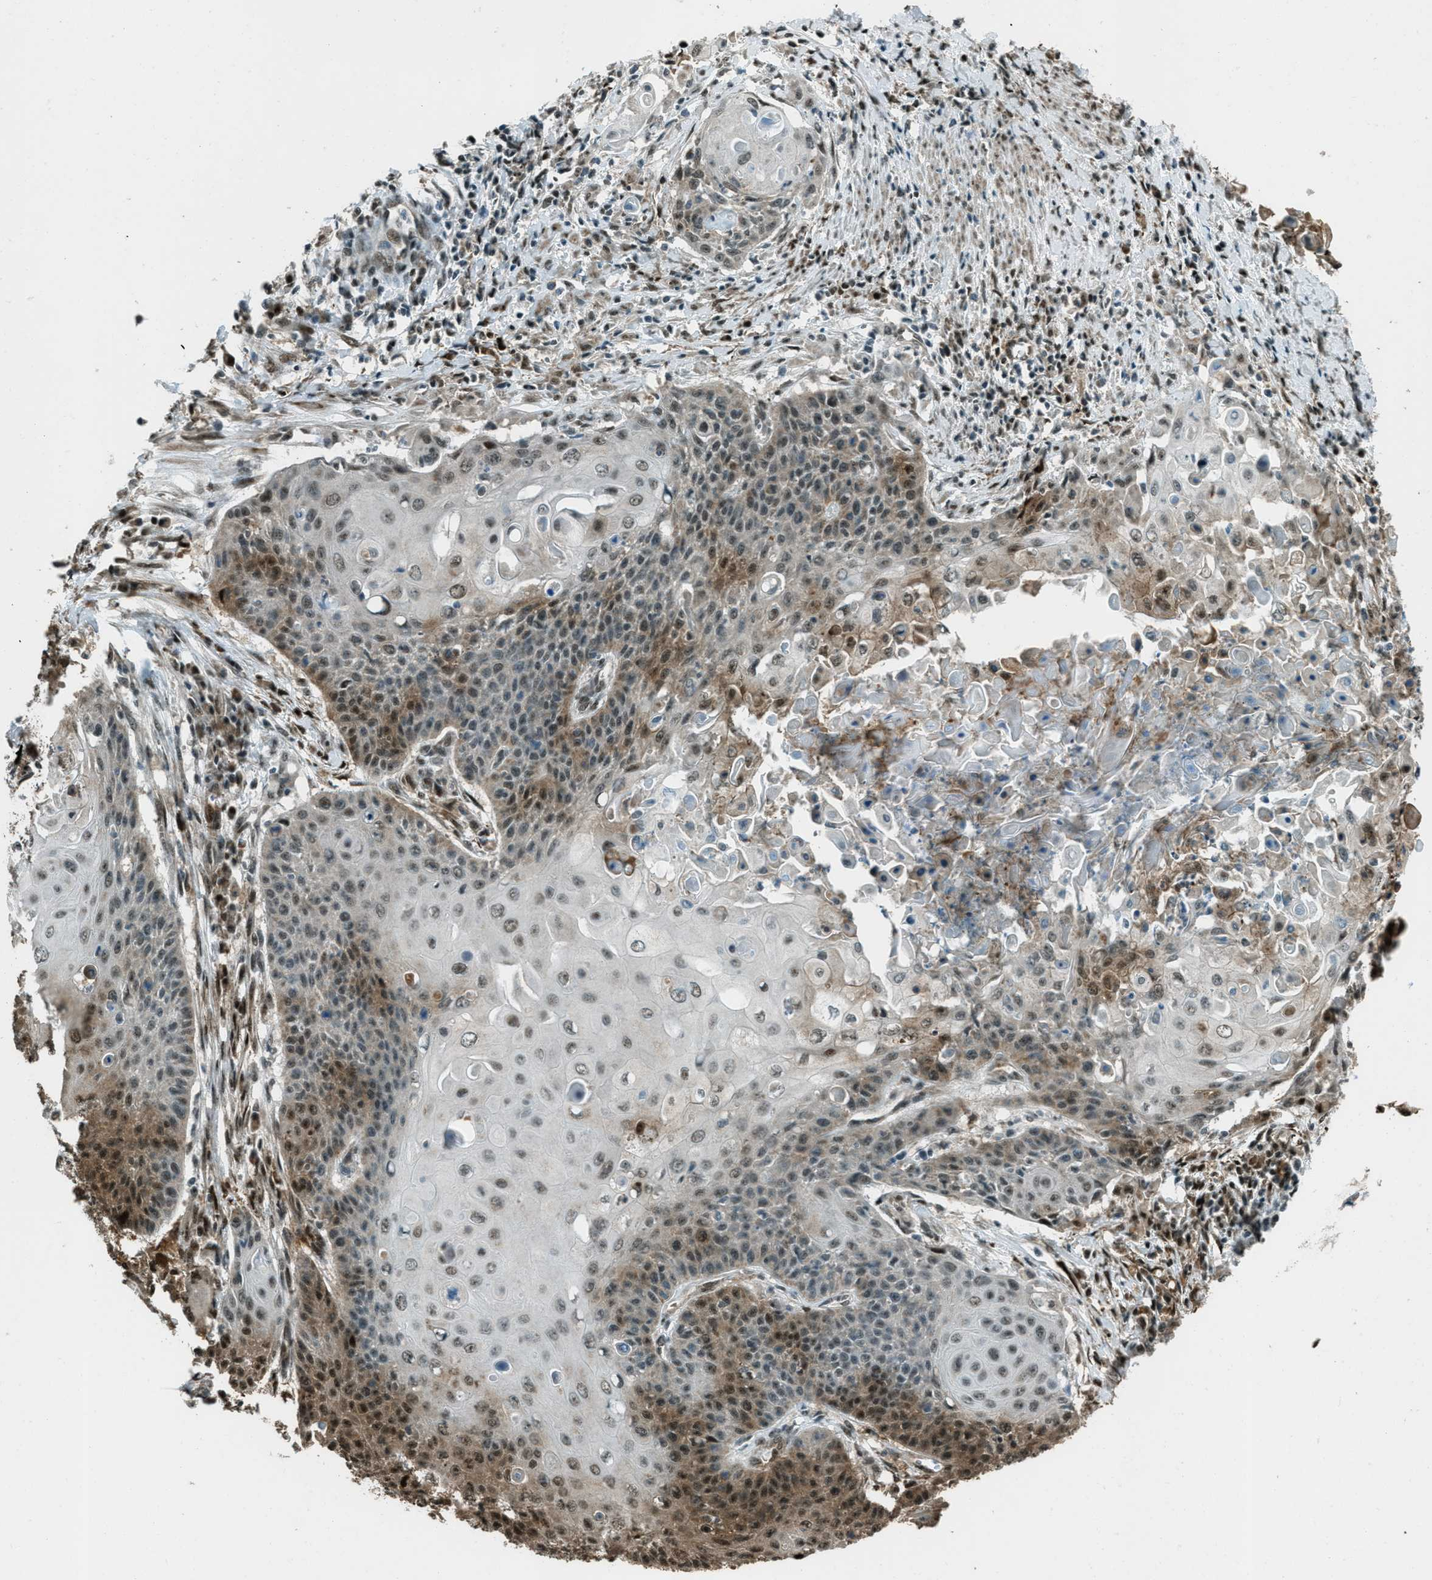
{"staining": {"intensity": "moderate", "quantity": "25%-75%", "location": "cytoplasmic/membranous,nuclear"}, "tissue": "cervical cancer", "cell_type": "Tumor cells", "image_type": "cancer", "snomed": [{"axis": "morphology", "description": "Squamous cell carcinoma, NOS"}, {"axis": "topography", "description": "Cervix"}], "caption": "Protein expression analysis of human squamous cell carcinoma (cervical) reveals moderate cytoplasmic/membranous and nuclear staining in approximately 25%-75% of tumor cells.", "gene": "TARDBP", "patient": {"sex": "female", "age": 39}}